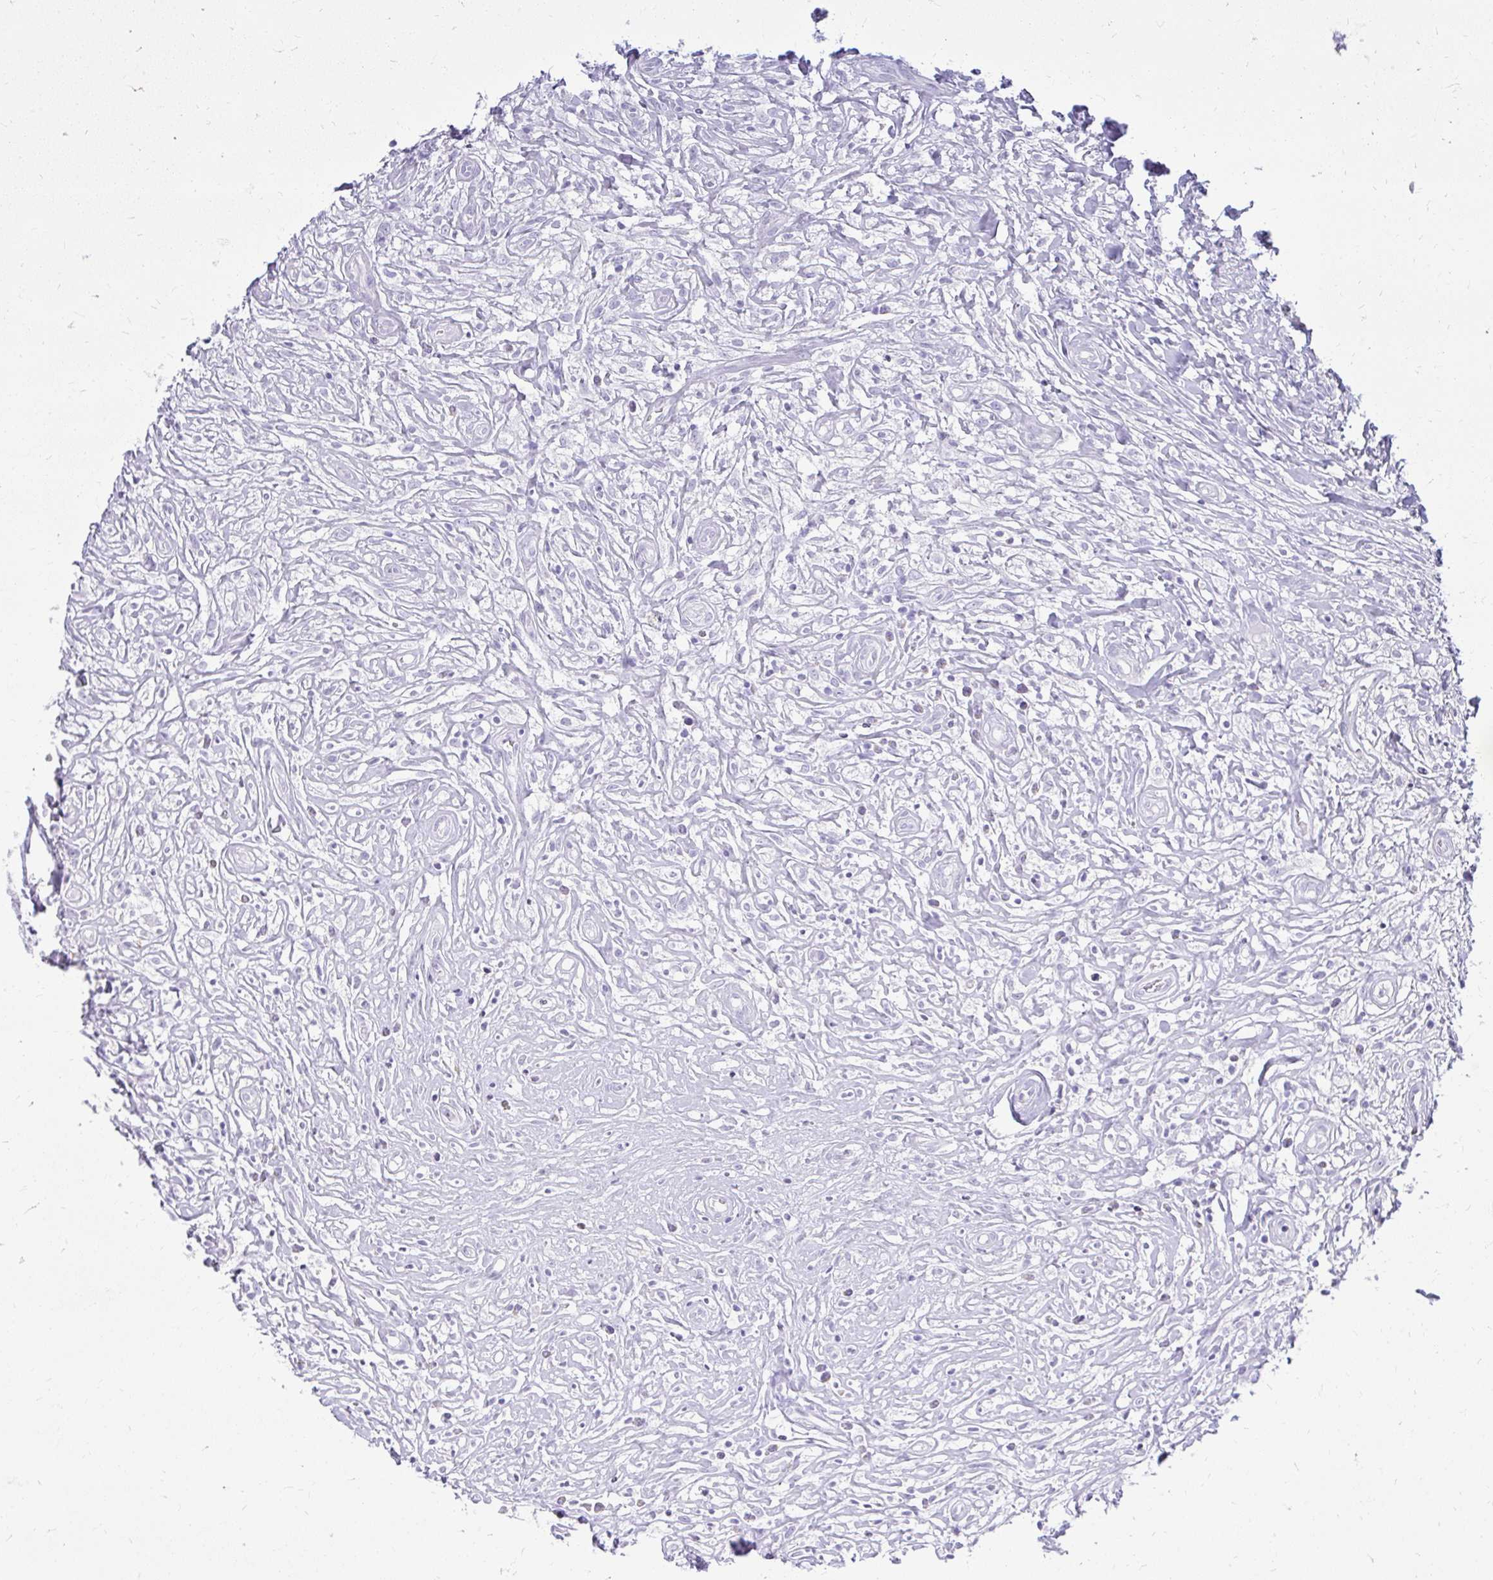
{"staining": {"intensity": "negative", "quantity": "none", "location": "none"}, "tissue": "lymphoma", "cell_type": "Tumor cells", "image_type": "cancer", "snomed": [{"axis": "morphology", "description": "Hodgkin's disease, NOS"}, {"axis": "topography", "description": "No Tissue"}], "caption": "Immunohistochemical staining of Hodgkin's disease displays no significant expression in tumor cells.", "gene": "PRAP1", "patient": {"sex": "female", "age": 21}}